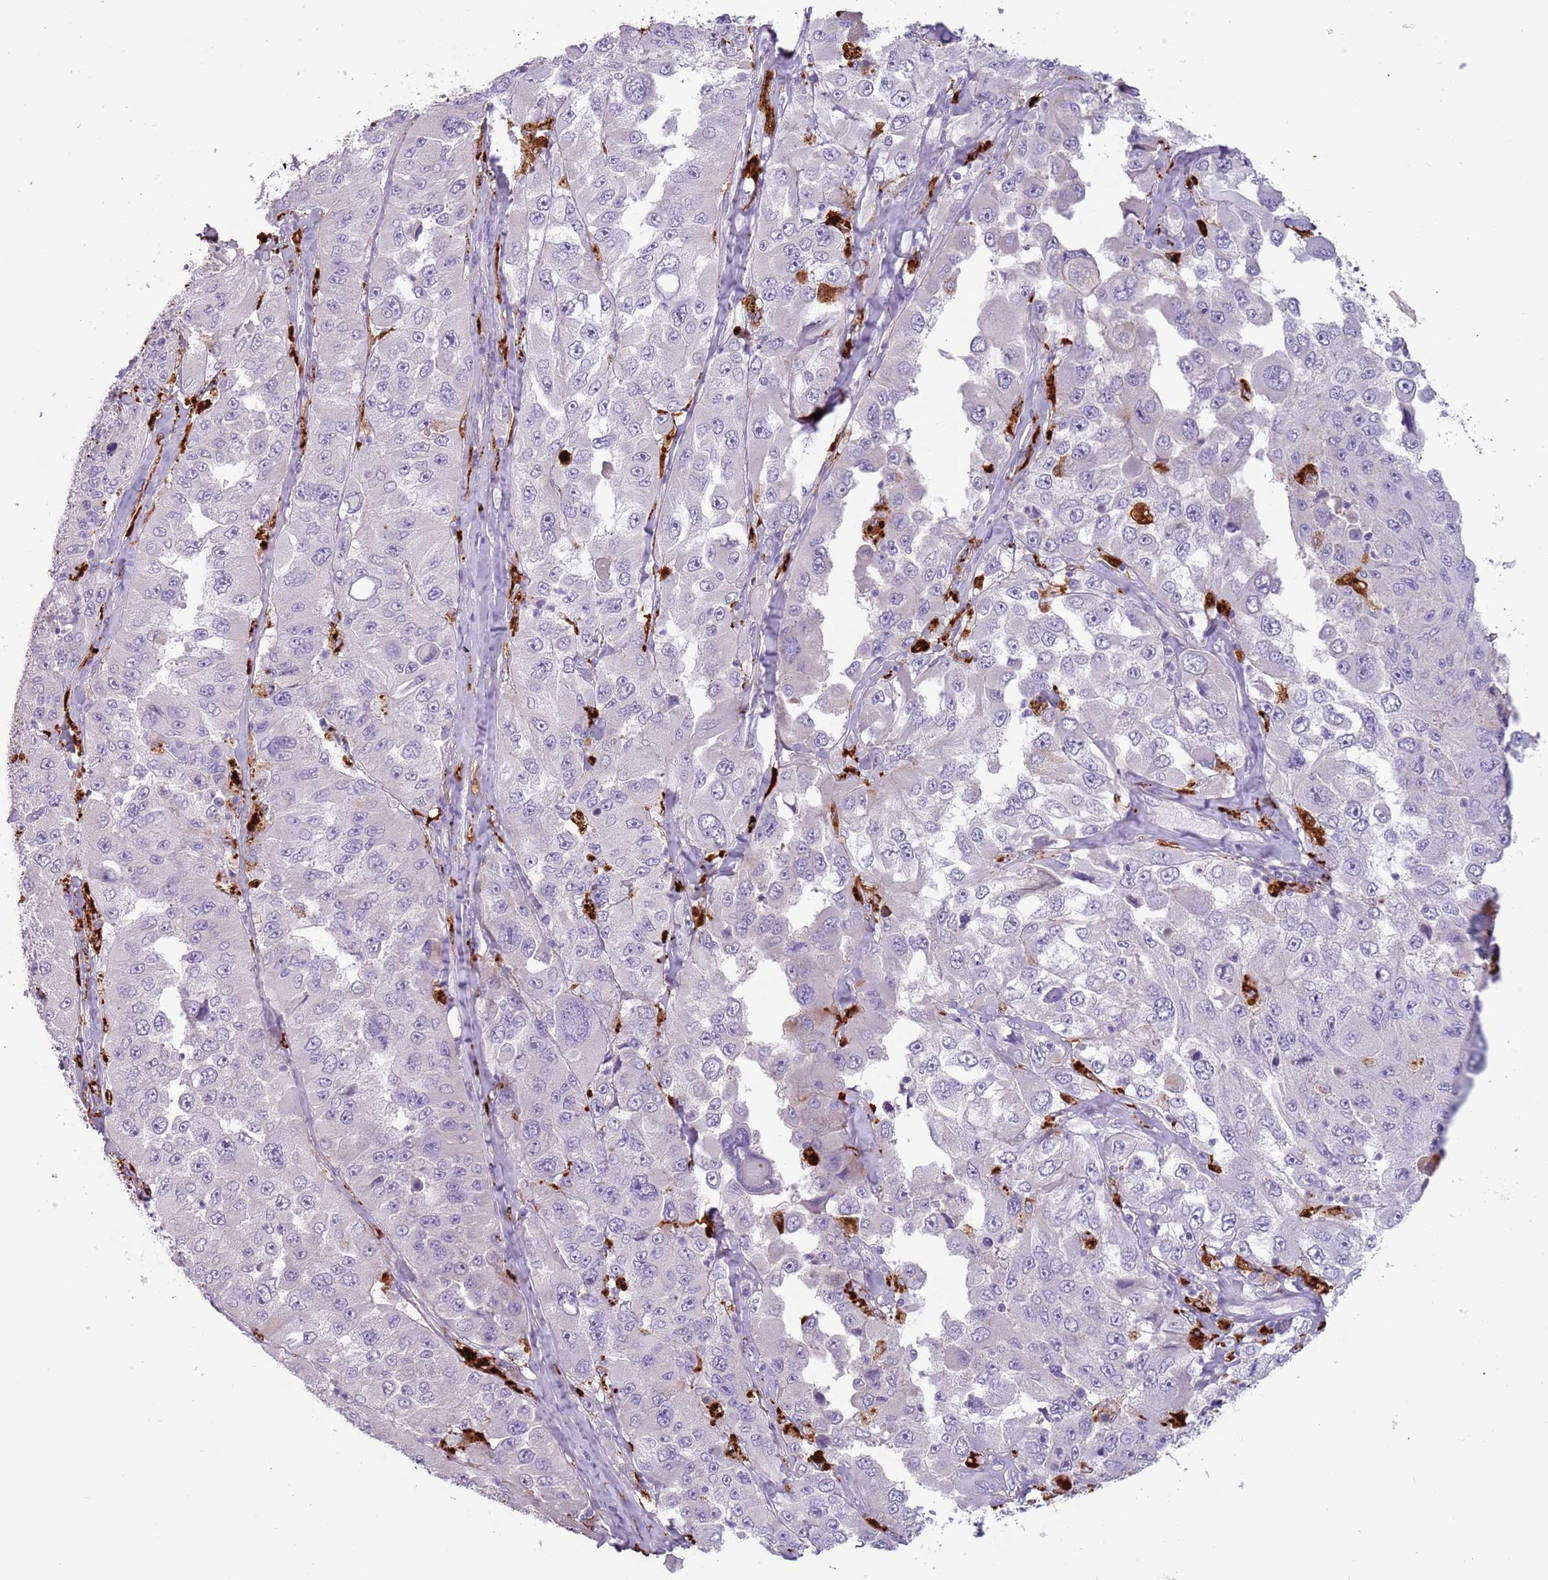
{"staining": {"intensity": "negative", "quantity": "none", "location": "none"}, "tissue": "melanoma", "cell_type": "Tumor cells", "image_type": "cancer", "snomed": [{"axis": "morphology", "description": "Malignant melanoma, Metastatic site"}, {"axis": "topography", "description": "Lymph node"}], "caption": "Immunohistochemical staining of melanoma displays no significant positivity in tumor cells. Brightfield microscopy of immunohistochemistry stained with DAB (brown) and hematoxylin (blue), captured at high magnification.", "gene": "NWD2", "patient": {"sex": "male", "age": 62}}